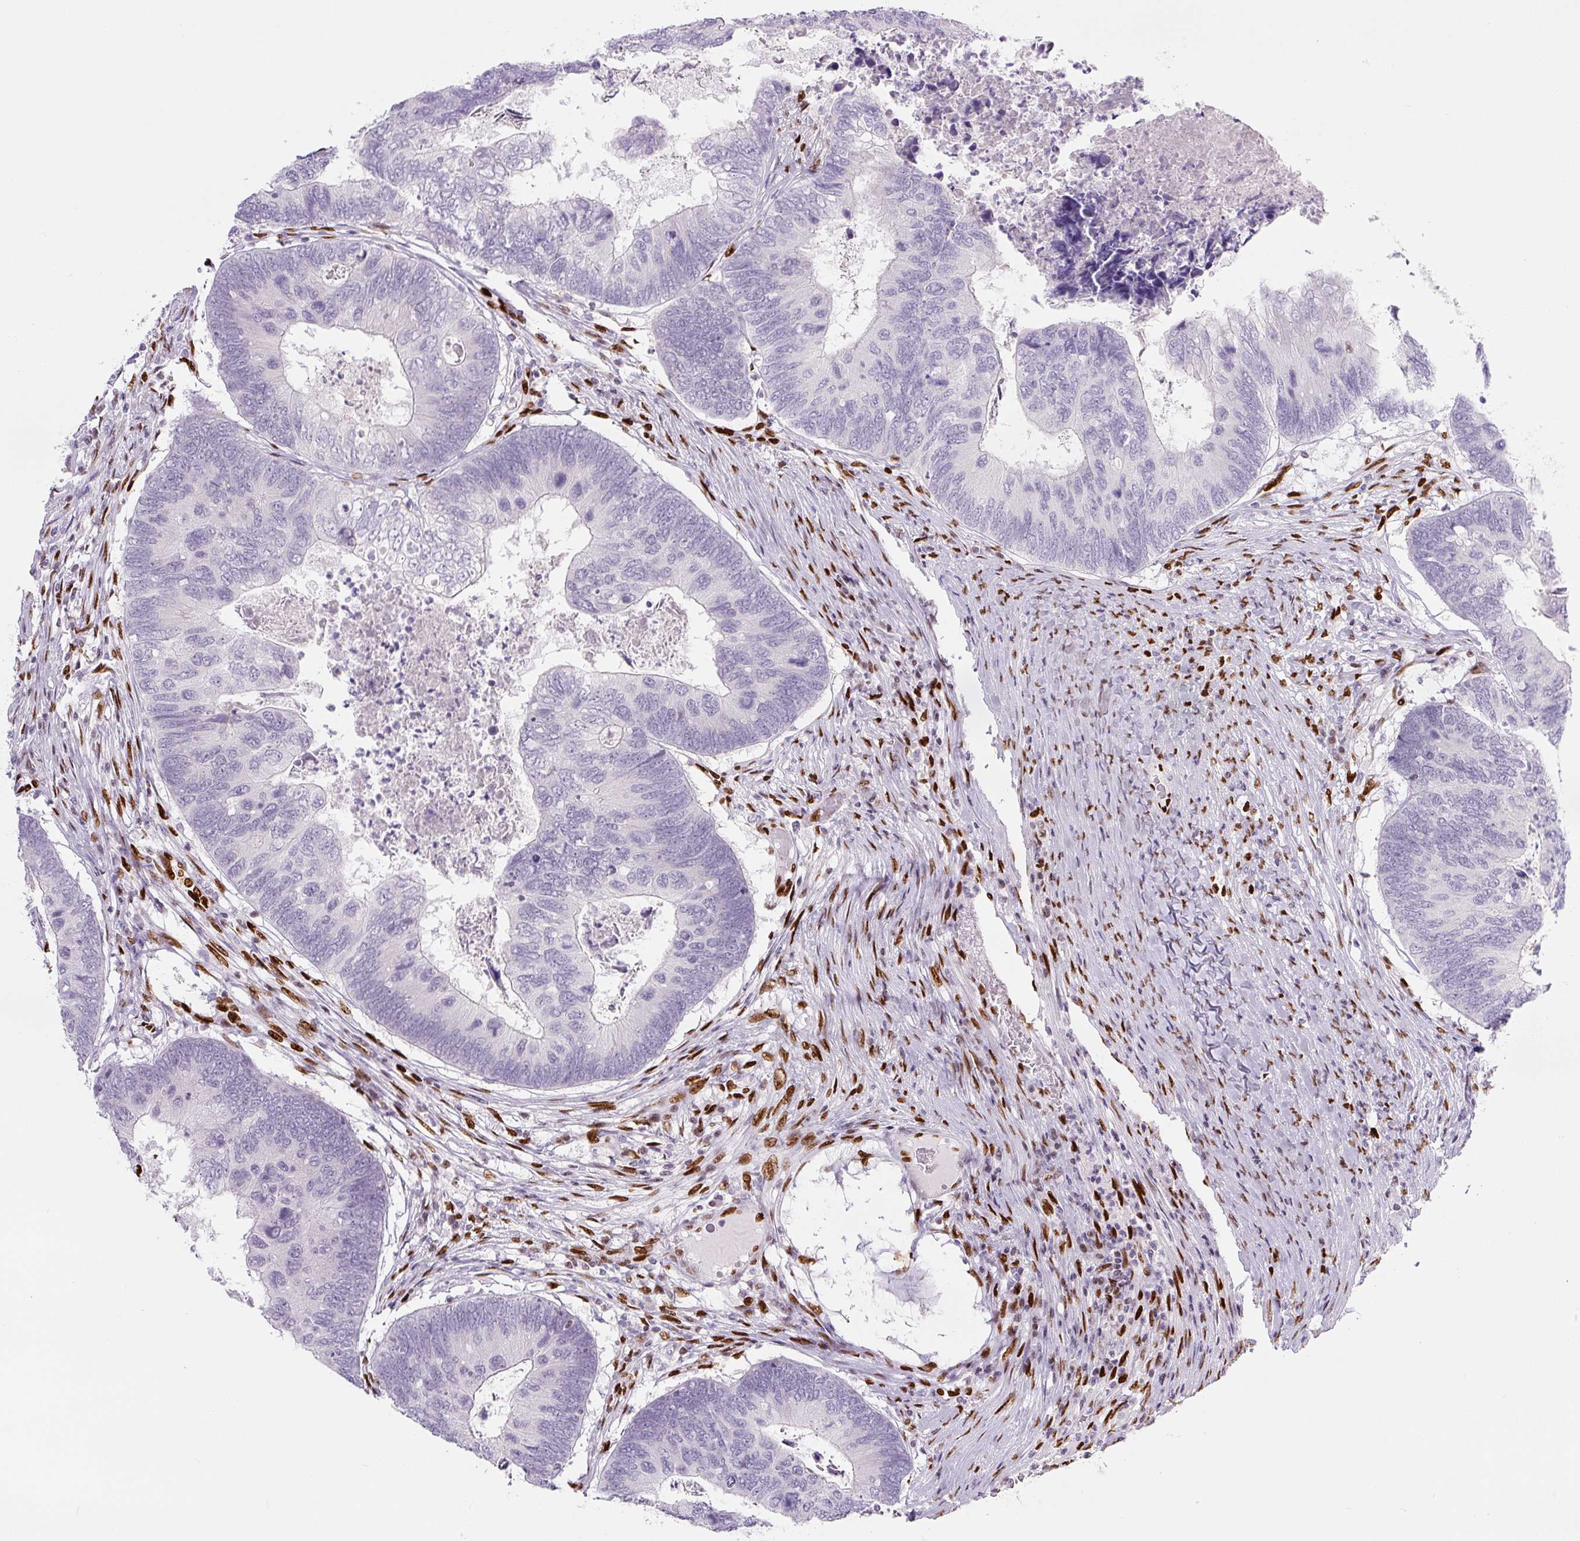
{"staining": {"intensity": "negative", "quantity": "none", "location": "none"}, "tissue": "colorectal cancer", "cell_type": "Tumor cells", "image_type": "cancer", "snomed": [{"axis": "morphology", "description": "Adenocarcinoma, NOS"}, {"axis": "topography", "description": "Colon"}], "caption": "DAB (3,3'-diaminobenzidine) immunohistochemical staining of human colorectal adenocarcinoma displays no significant expression in tumor cells.", "gene": "ZEB1", "patient": {"sex": "female", "age": 67}}